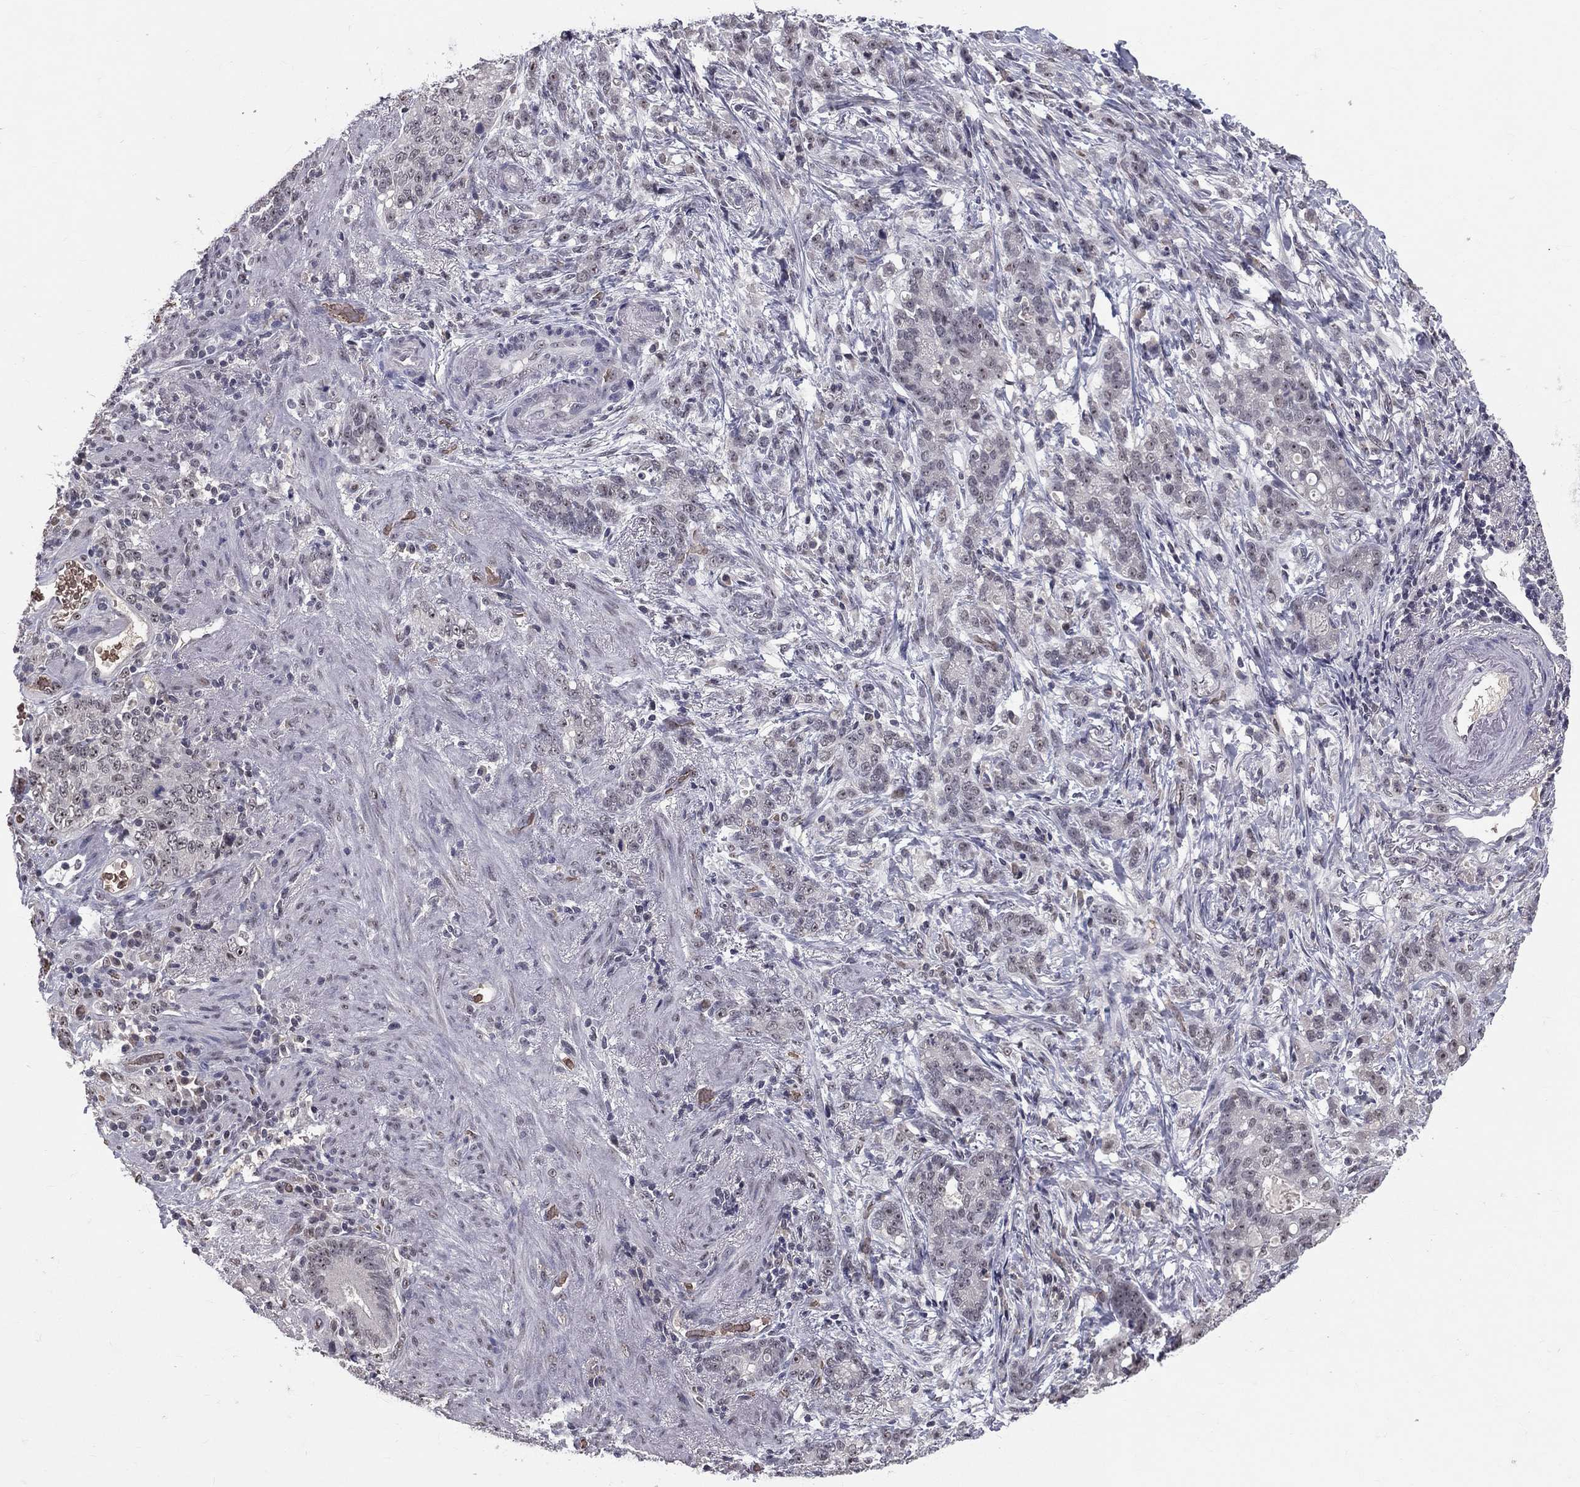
{"staining": {"intensity": "negative", "quantity": "none", "location": "none"}, "tissue": "stomach cancer", "cell_type": "Tumor cells", "image_type": "cancer", "snomed": [{"axis": "morphology", "description": "Adenocarcinoma, NOS"}, {"axis": "topography", "description": "Stomach, lower"}], "caption": "Tumor cells show no significant positivity in stomach adenocarcinoma.", "gene": "DSG4", "patient": {"sex": "male", "age": 88}}